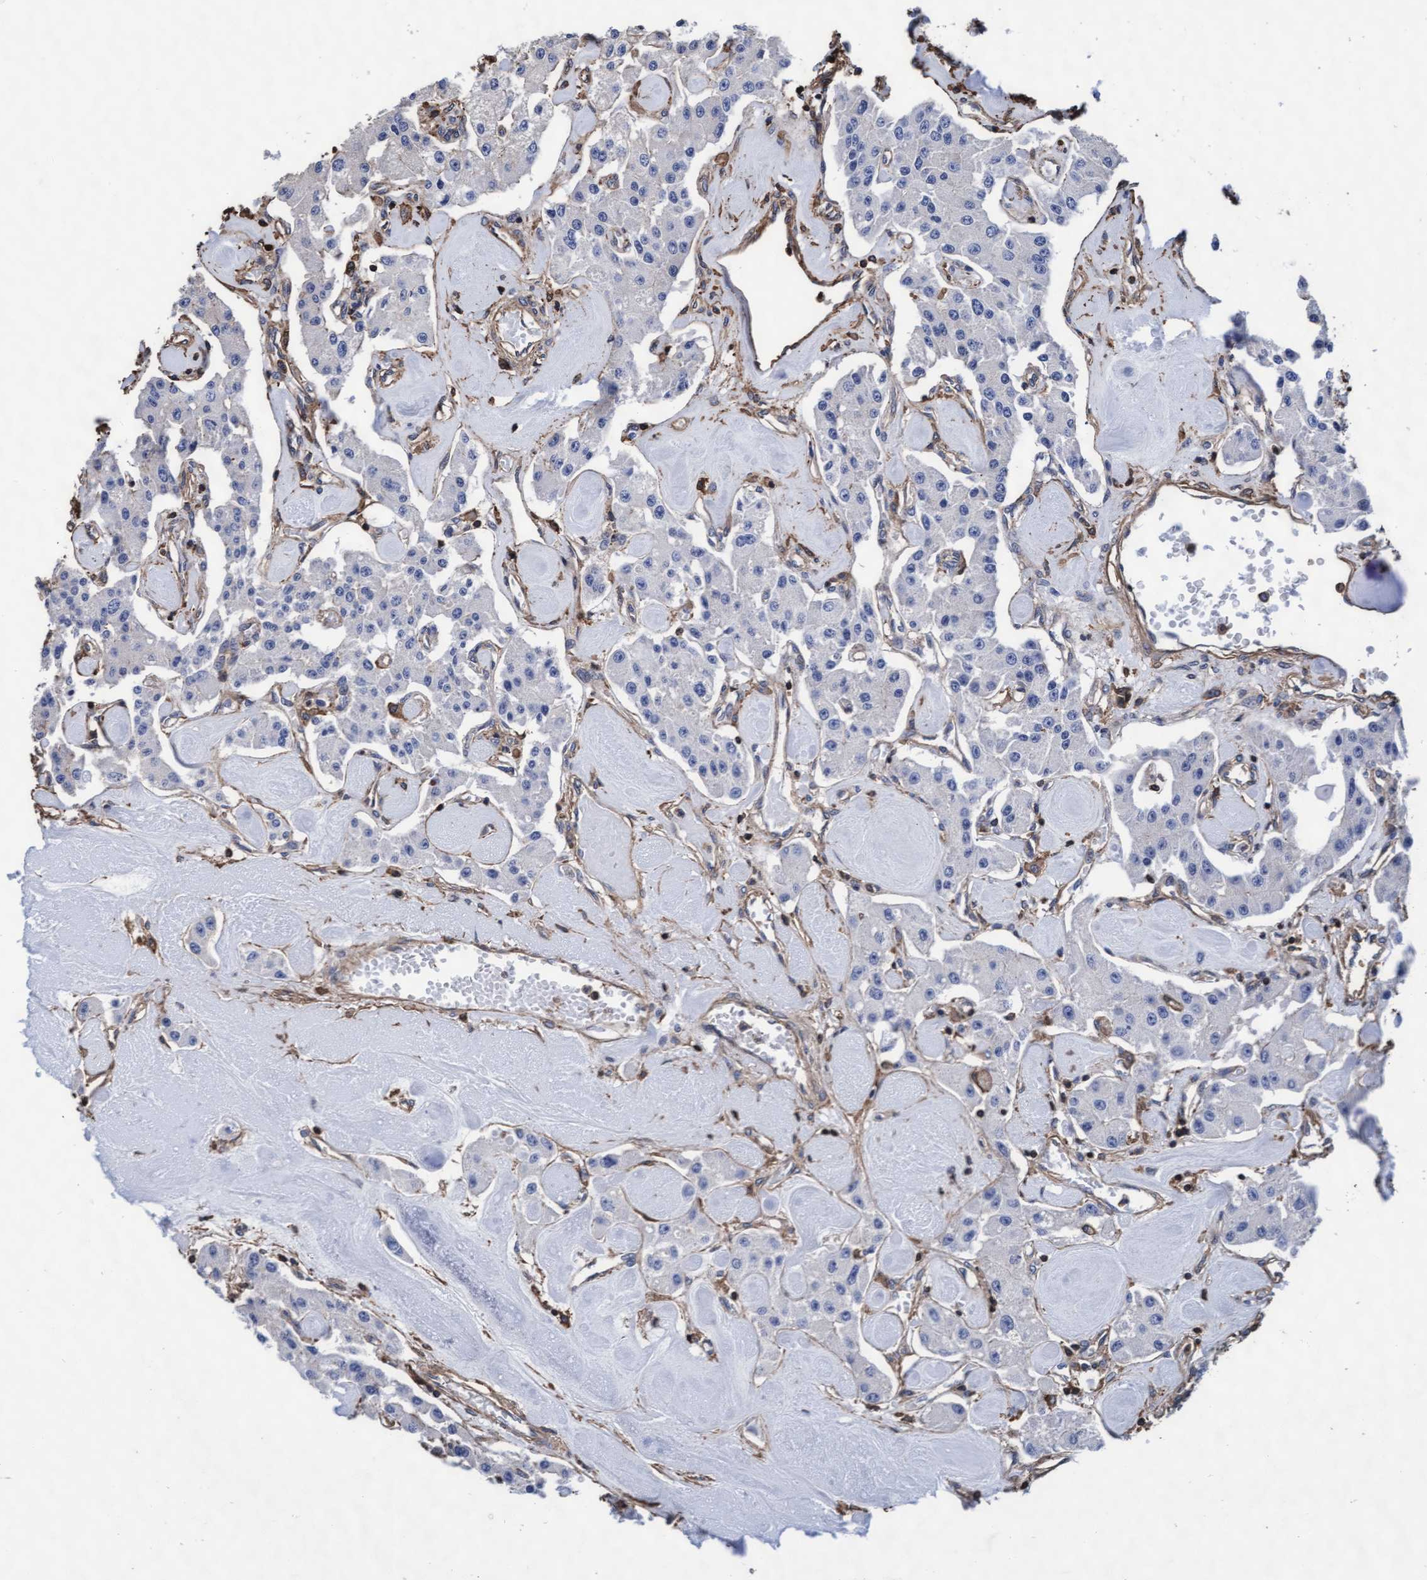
{"staining": {"intensity": "negative", "quantity": "none", "location": "none"}, "tissue": "carcinoid", "cell_type": "Tumor cells", "image_type": "cancer", "snomed": [{"axis": "morphology", "description": "Carcinoid, malignant, NOS"}, {"axis": "topography", "description": "Pancreas"}], "caption": "High magnification brightfield microscopy of carcinoid stained with DAB (brown) and counterstained with hematoxylin (blue): tumor cells show no significant expression. (DAB (3,3'-diaminobenzidine) IHC, high magnification).", "gene": "GRHPR", "patient": {"sex": "male", "age": 41}}